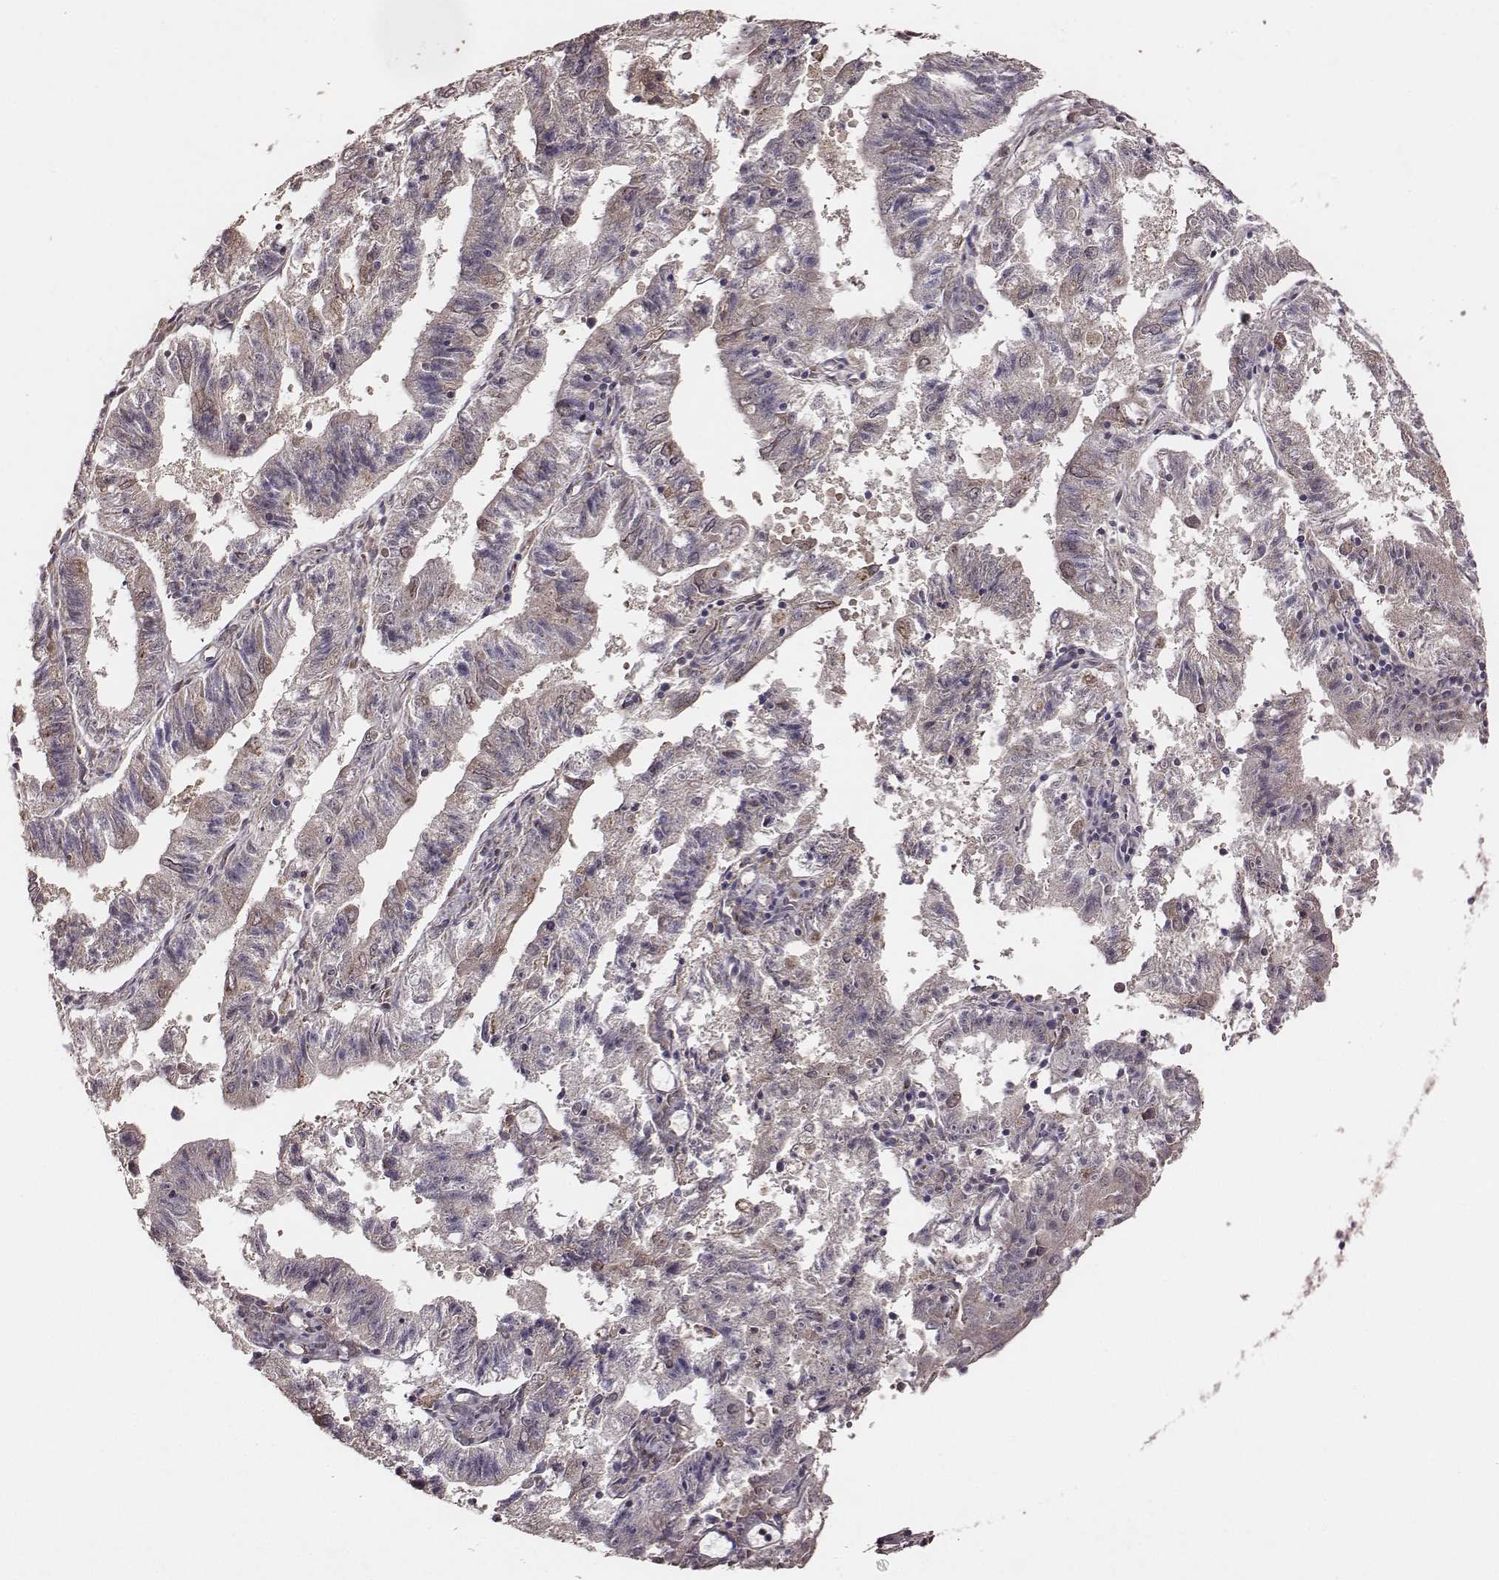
{"staining": {"intensity": "negative", "quantity": "none", "location": "none"}, "tissue": "endometrial cancer", "cell_type": "Tumor cells", "image_type": "cancer", "snomed": [{"axis": "morphology", "description": "Adenocarcinoma, NOS"}, {"axis": "topography", "description": "Endometrium"}], "caption": "Immunohistochemical staining of human endometrial cancer reveals no significant staining in tumor cells.", "gene": "VPS26A", "patient": {"sex": "female", "age": 82}}